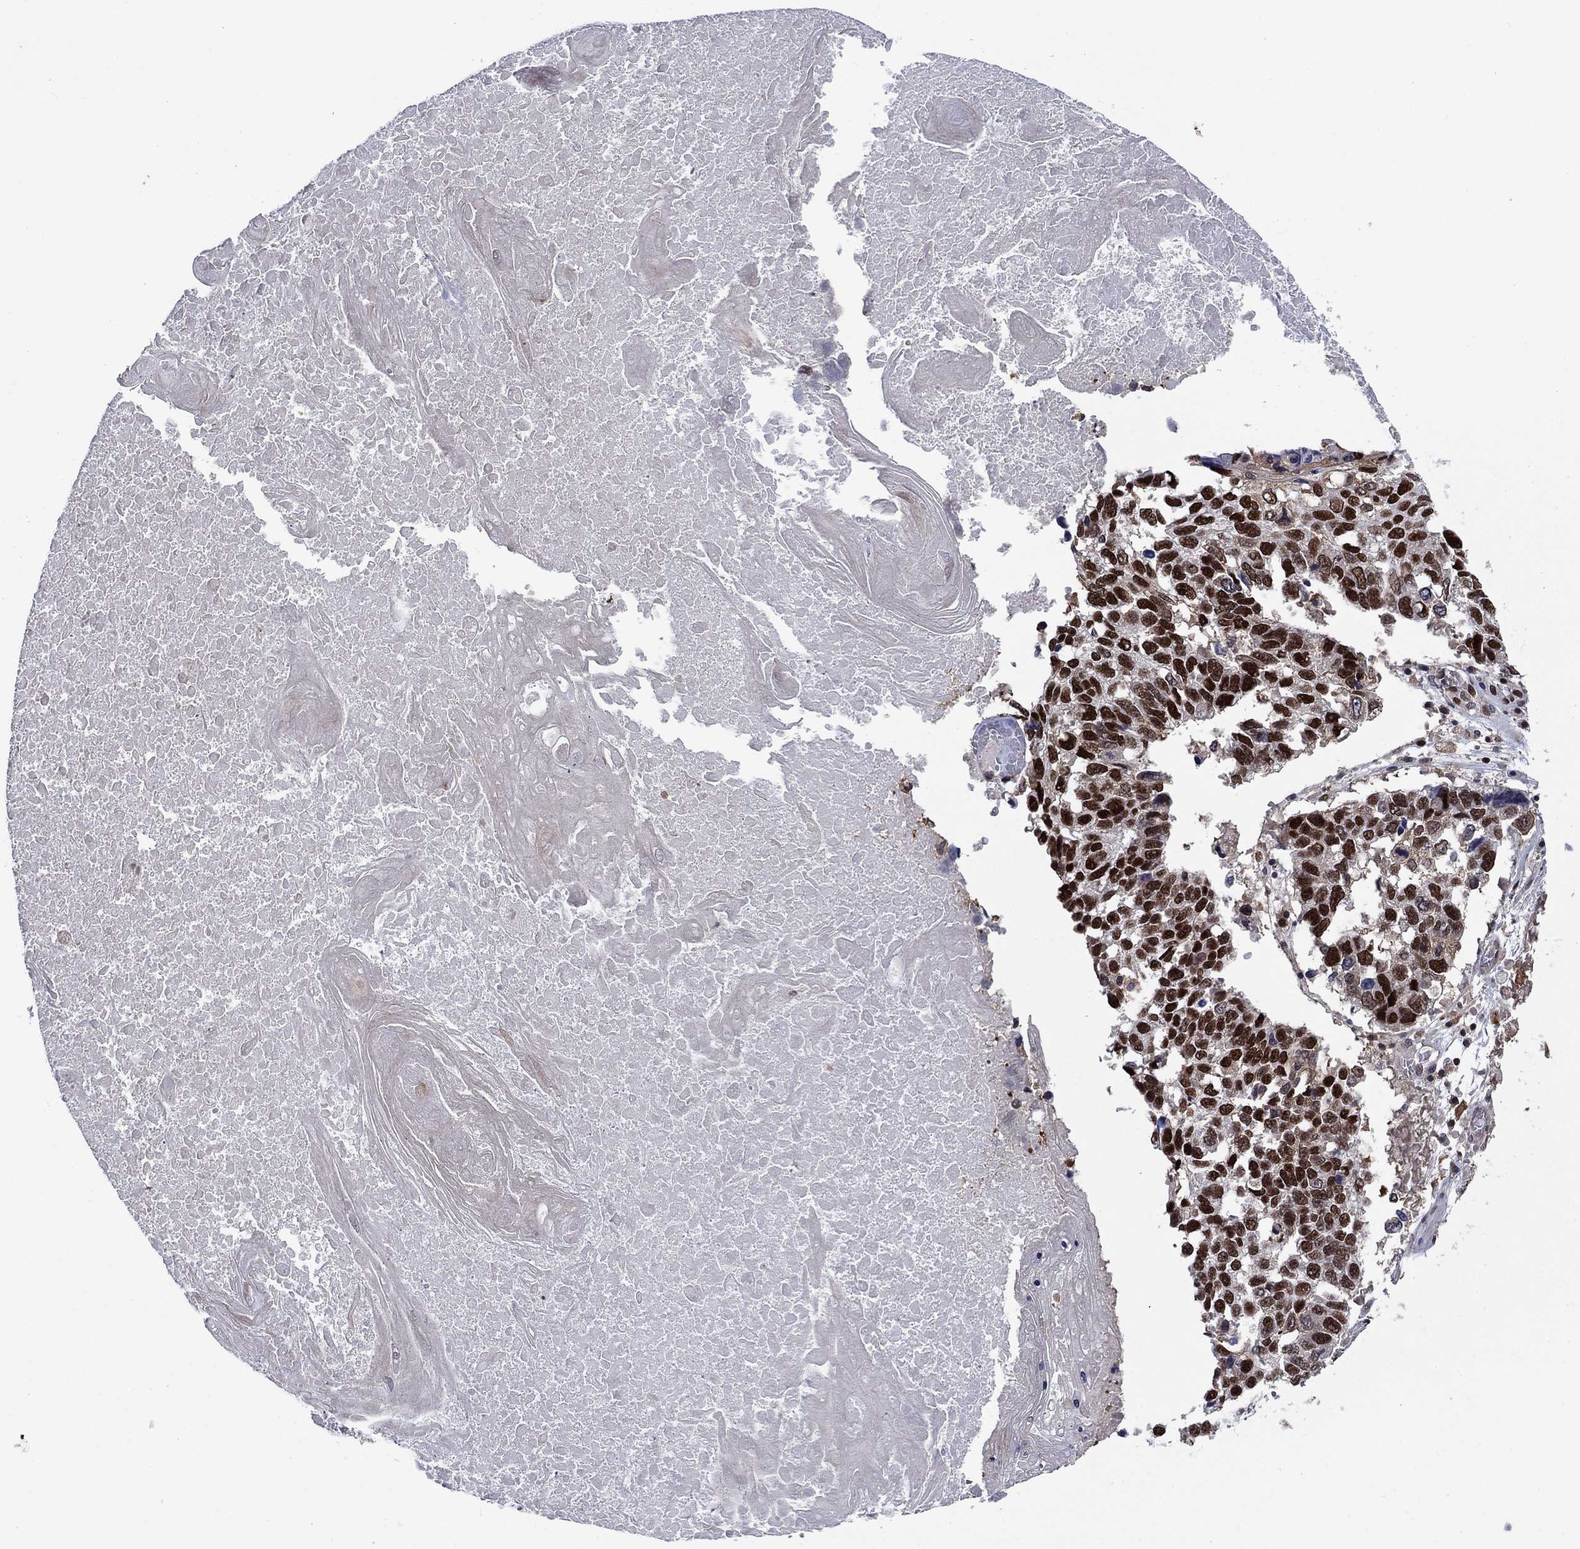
{"staining": {"intensity": "strong", "quantity": ">75%", "location": "nuclear"}, "tissue": "lung cancer", "cell_type": "Tumor cells", "image_type": "cancer", "snomed": [{"axis": "morphology", "description": "Squamous cell carcinoma, NOS"}, {"axis": "topography", "description": "Lung"}], "caption": "The image reveals a brown stain indicating the presence of a protein in the nuclear of tumor cells in squamous cell carcinoma (lung).", "gene": "RPRD1B", "patient": {"sex": "male", "age": 82}}